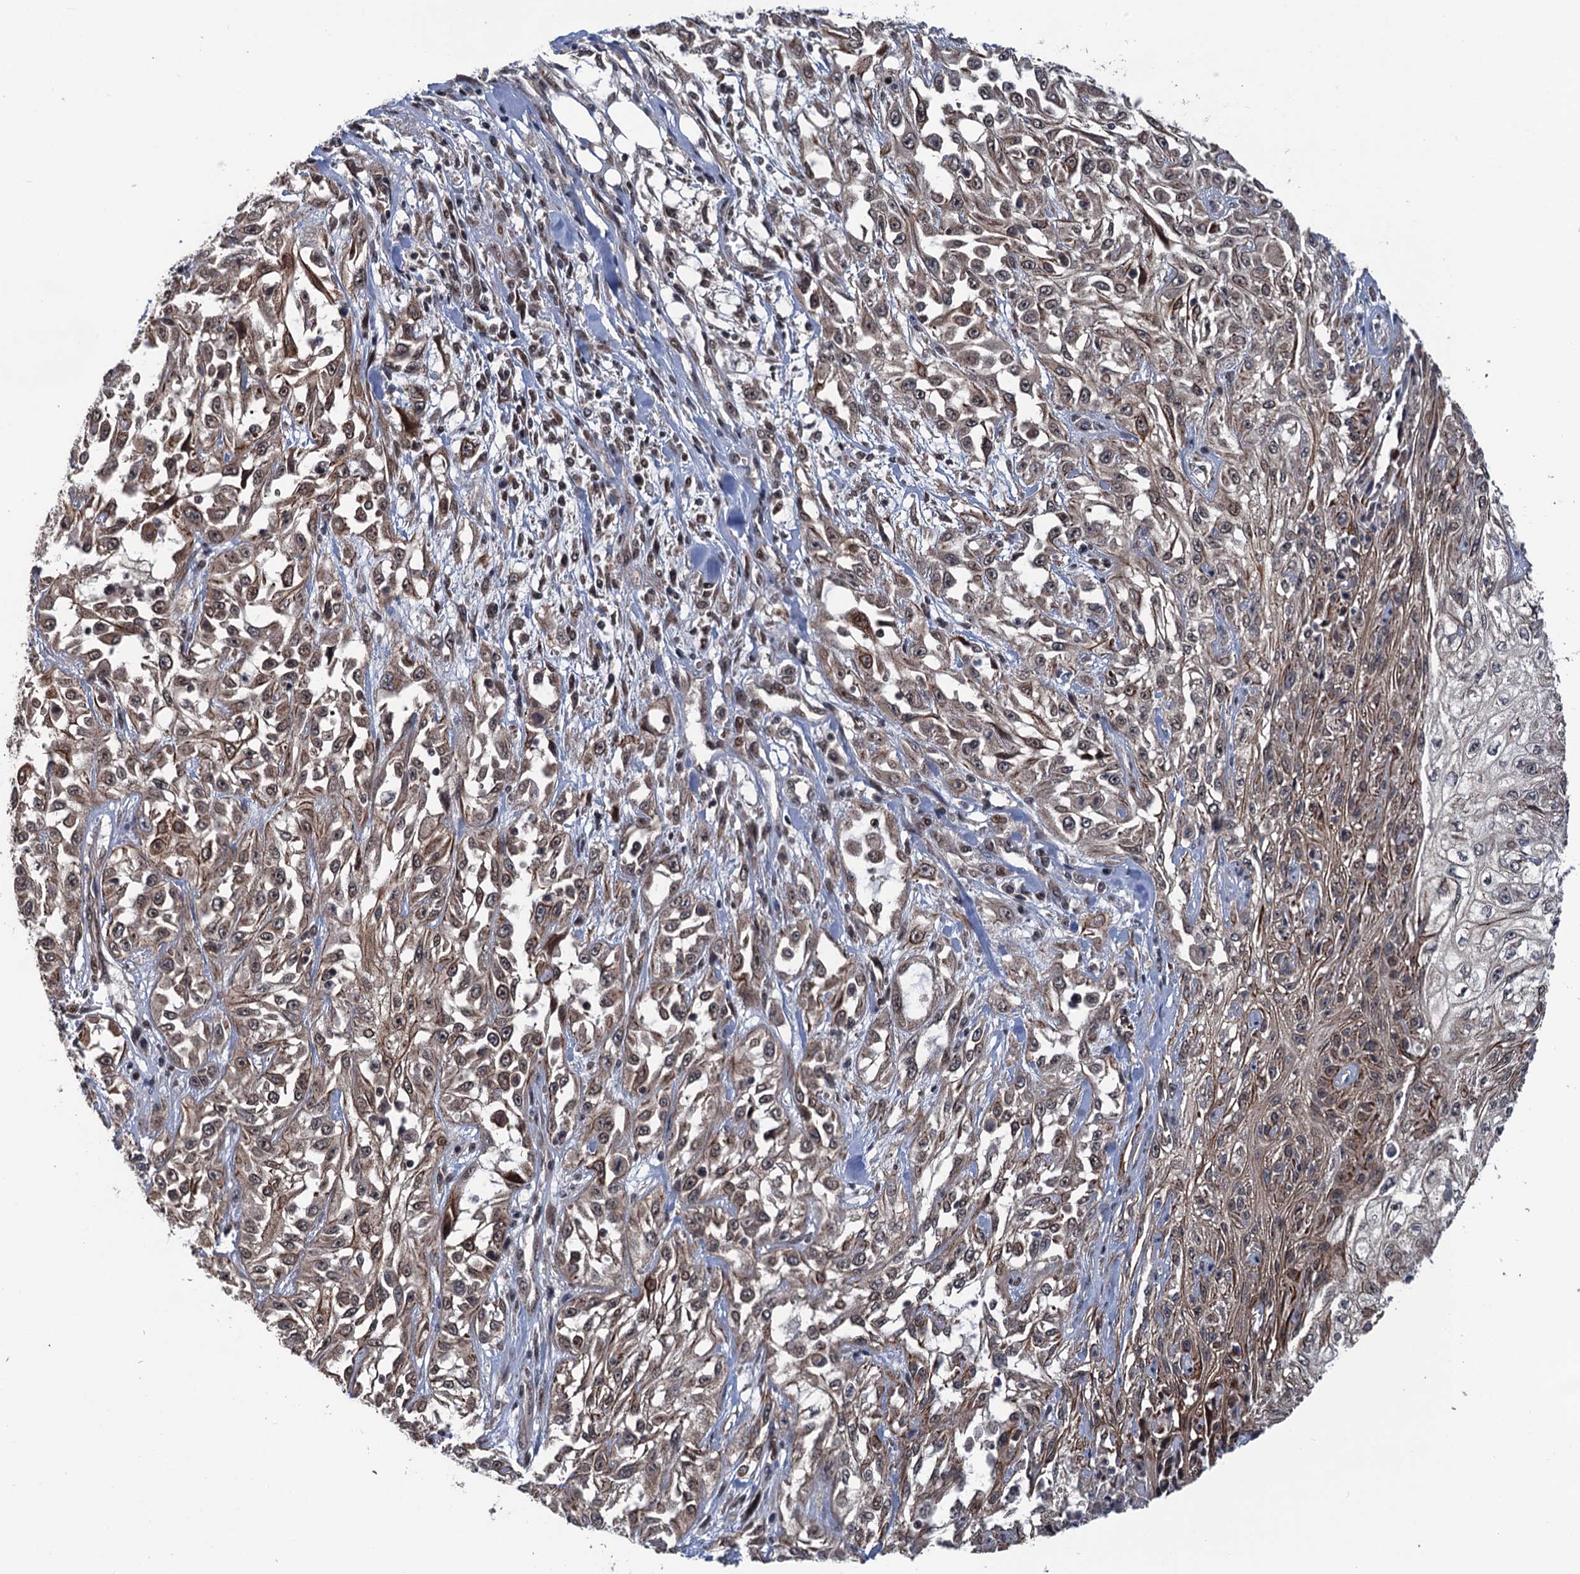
{"staining": {"intensity": "moderate", "quantity": ">75%", "location": "cytoplasmic/membranous,nuclear"}, "tissue": "skin cancer", "cell_type": "Tumor cells", "image_type": "cancer", "snomed": [{"axis": "morphology", "description": "Squamous cell carcinoma, NOS"}, {"axis": "morphology", "description": "Squamous cell carcinoma, metastatic, NOS"}, {"axis": "topography", "description": "Skin"}, {"axis": "topography", "description": "Lymph node"}], "caption": "Tumor cells demonstrate moderate cytoplasmic/membranous and nuclear expression in about >75% of cells in squamous cell carcinoma (skin).", "gene": "RASSF4", "patient": {"sex": "male", "age": 75}}